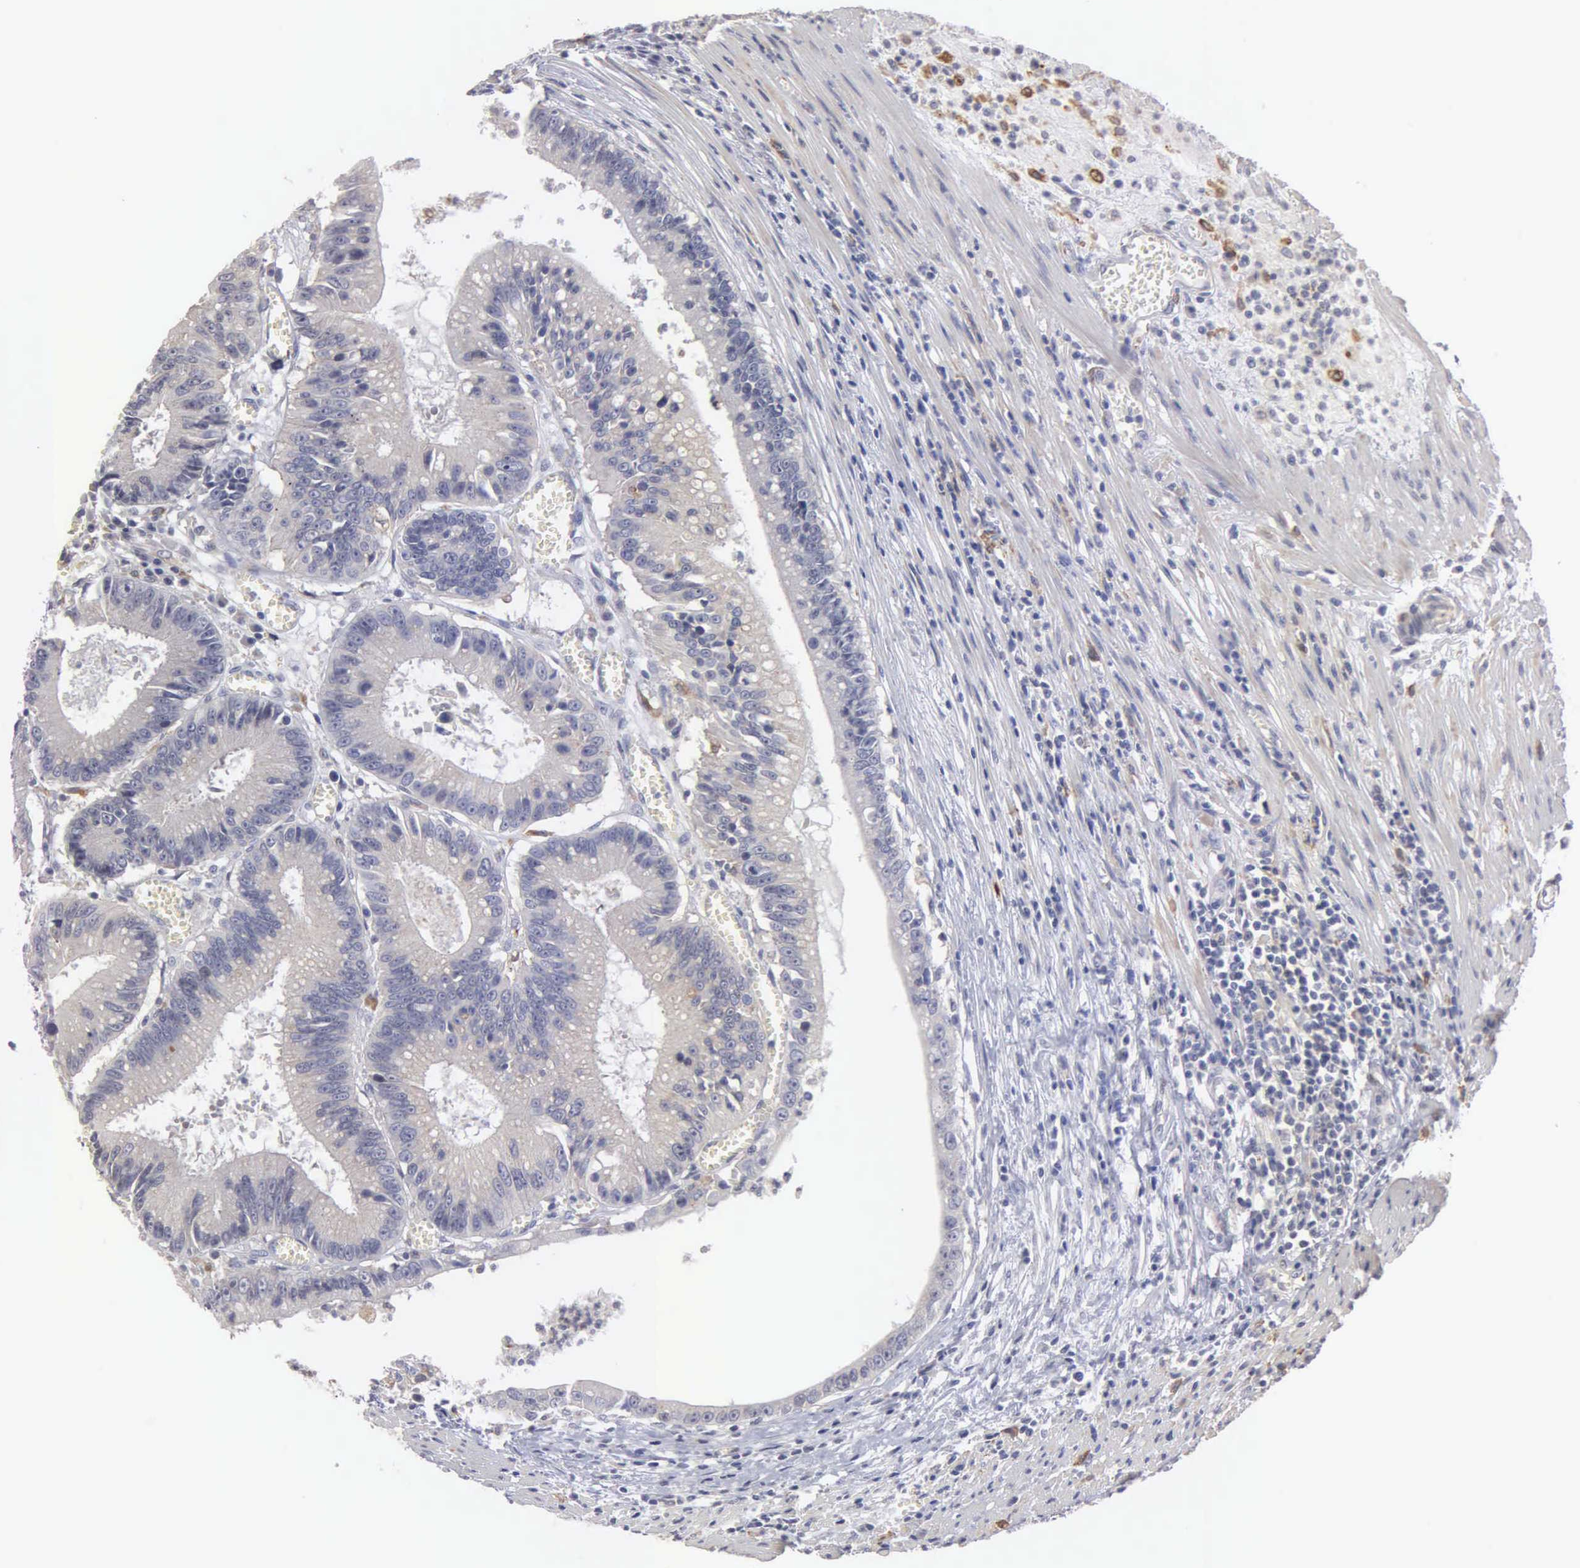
{"staining": {"intensity": "negative", "quantity": "none", "location": "none"}, "tissue": "colorectal cancer", "cell_type": "Tumor cells", "image_type": "cancer", "snomed": [{"axis": "morphology", "description": "Adenocarcinoma, NOS"}, {"axis": "topography", "description": "Rectum"}], "caption": "An image of human colorectal cancer is negative for staining in tumor cells.", "gene": "LIN52", "patient": {"sex": "female", "age": 81}}